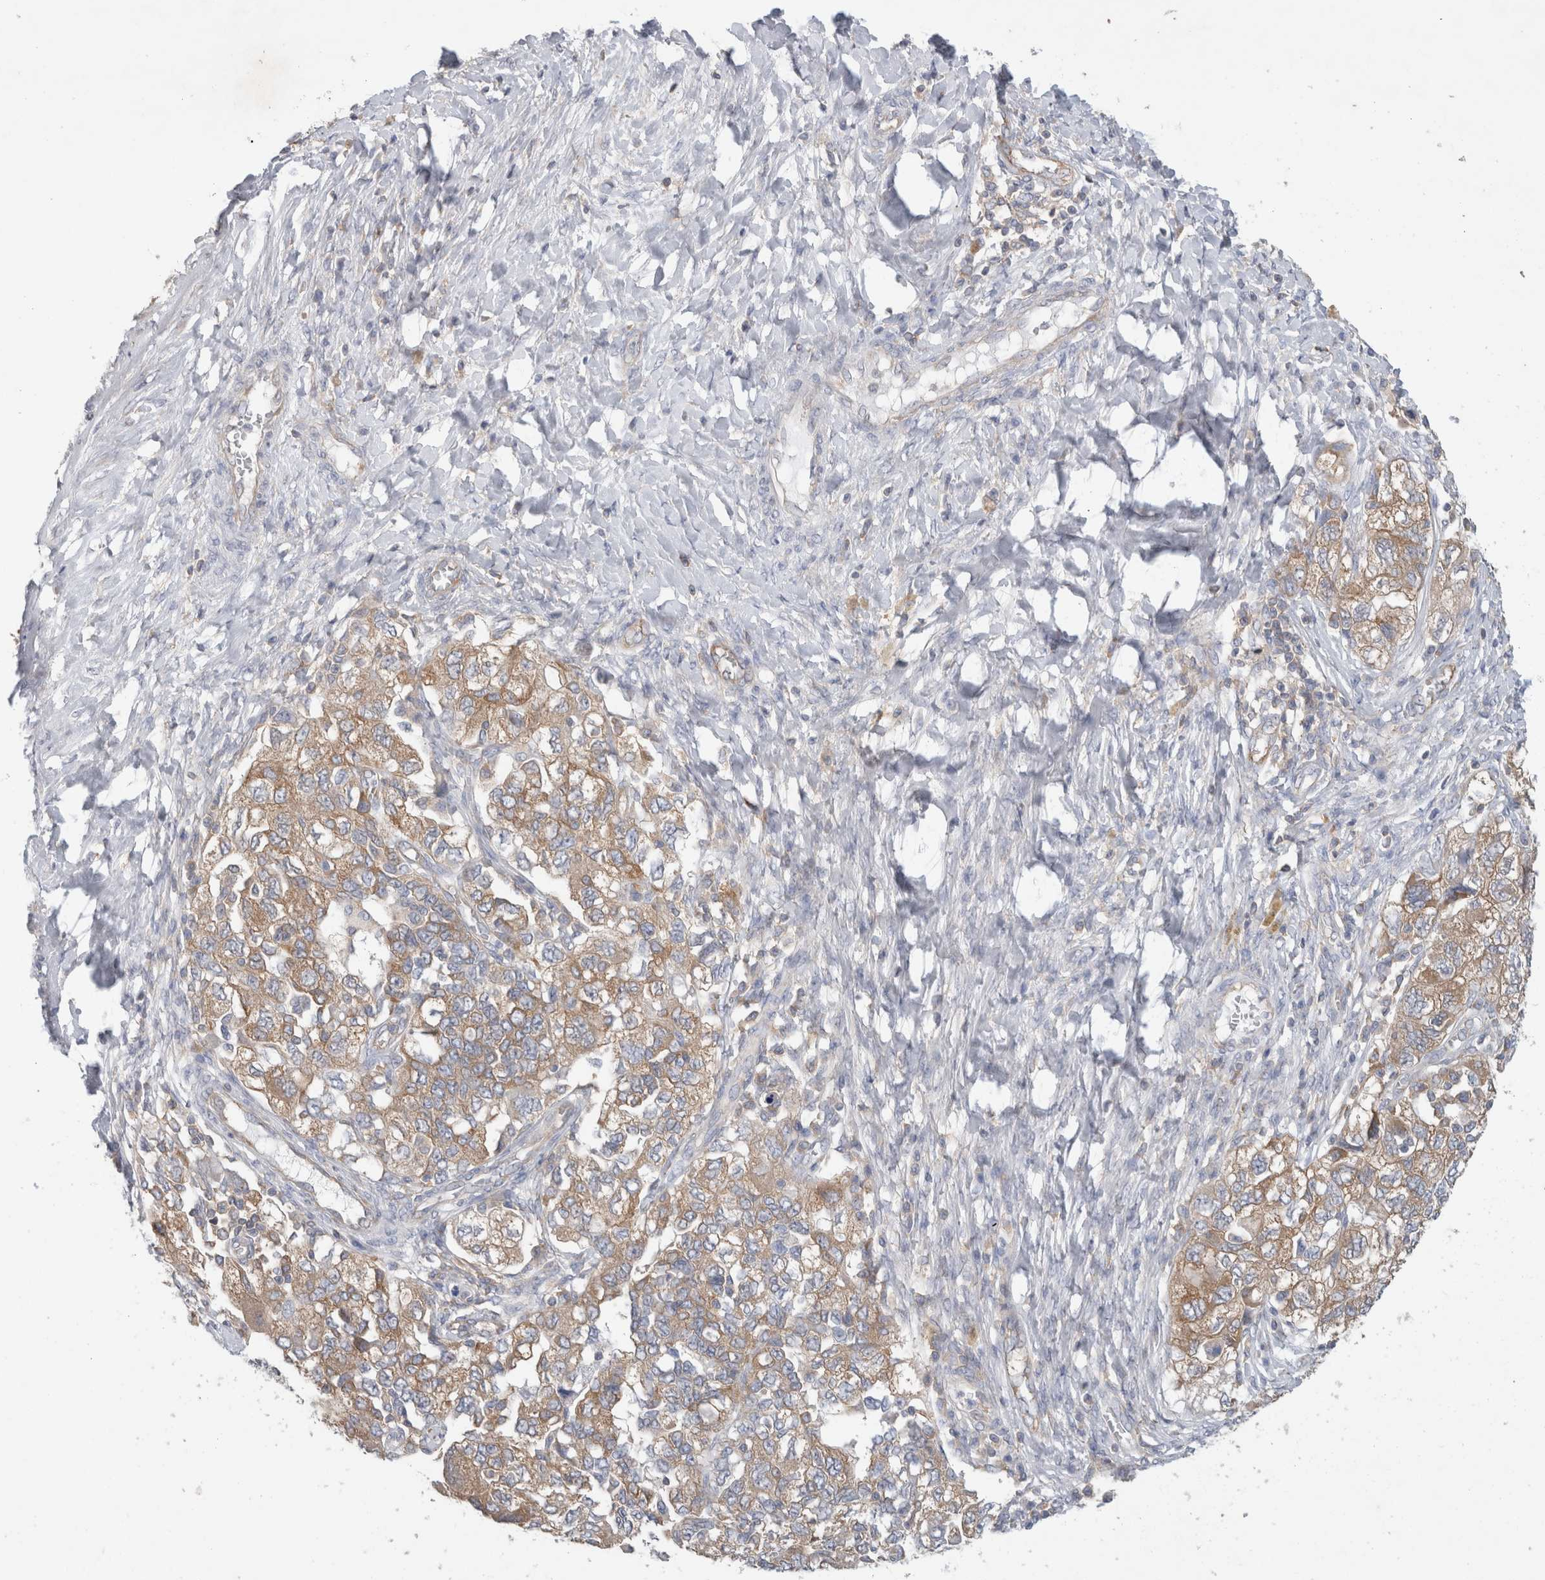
{"staining": {"intensity": "moderate", "quantity": ">75%", "location": "cytoplasmic/membranous"}, "tissue": "ovarian cancer", "cell_type": "Tumor cells", "image_type": "cancer", "snomed": [{"axis": "morphology", "description": "Carcinoma, NOS"}, {"axis": "morphology", "description": "Cystadenocarcinoma, serous, NOS"}, {"axis": "topography", "description": "Ovary"}], "caption": "DAB immunohistochemical staining of ovarian cancer (serous cystadenocarcinoma) demonstrates moderate cytoplasmic/membranous protein staining in approximately >75% of tumor cells.", "gene": "ZNF23", "patient": {"sex": "female", "age": 69}}